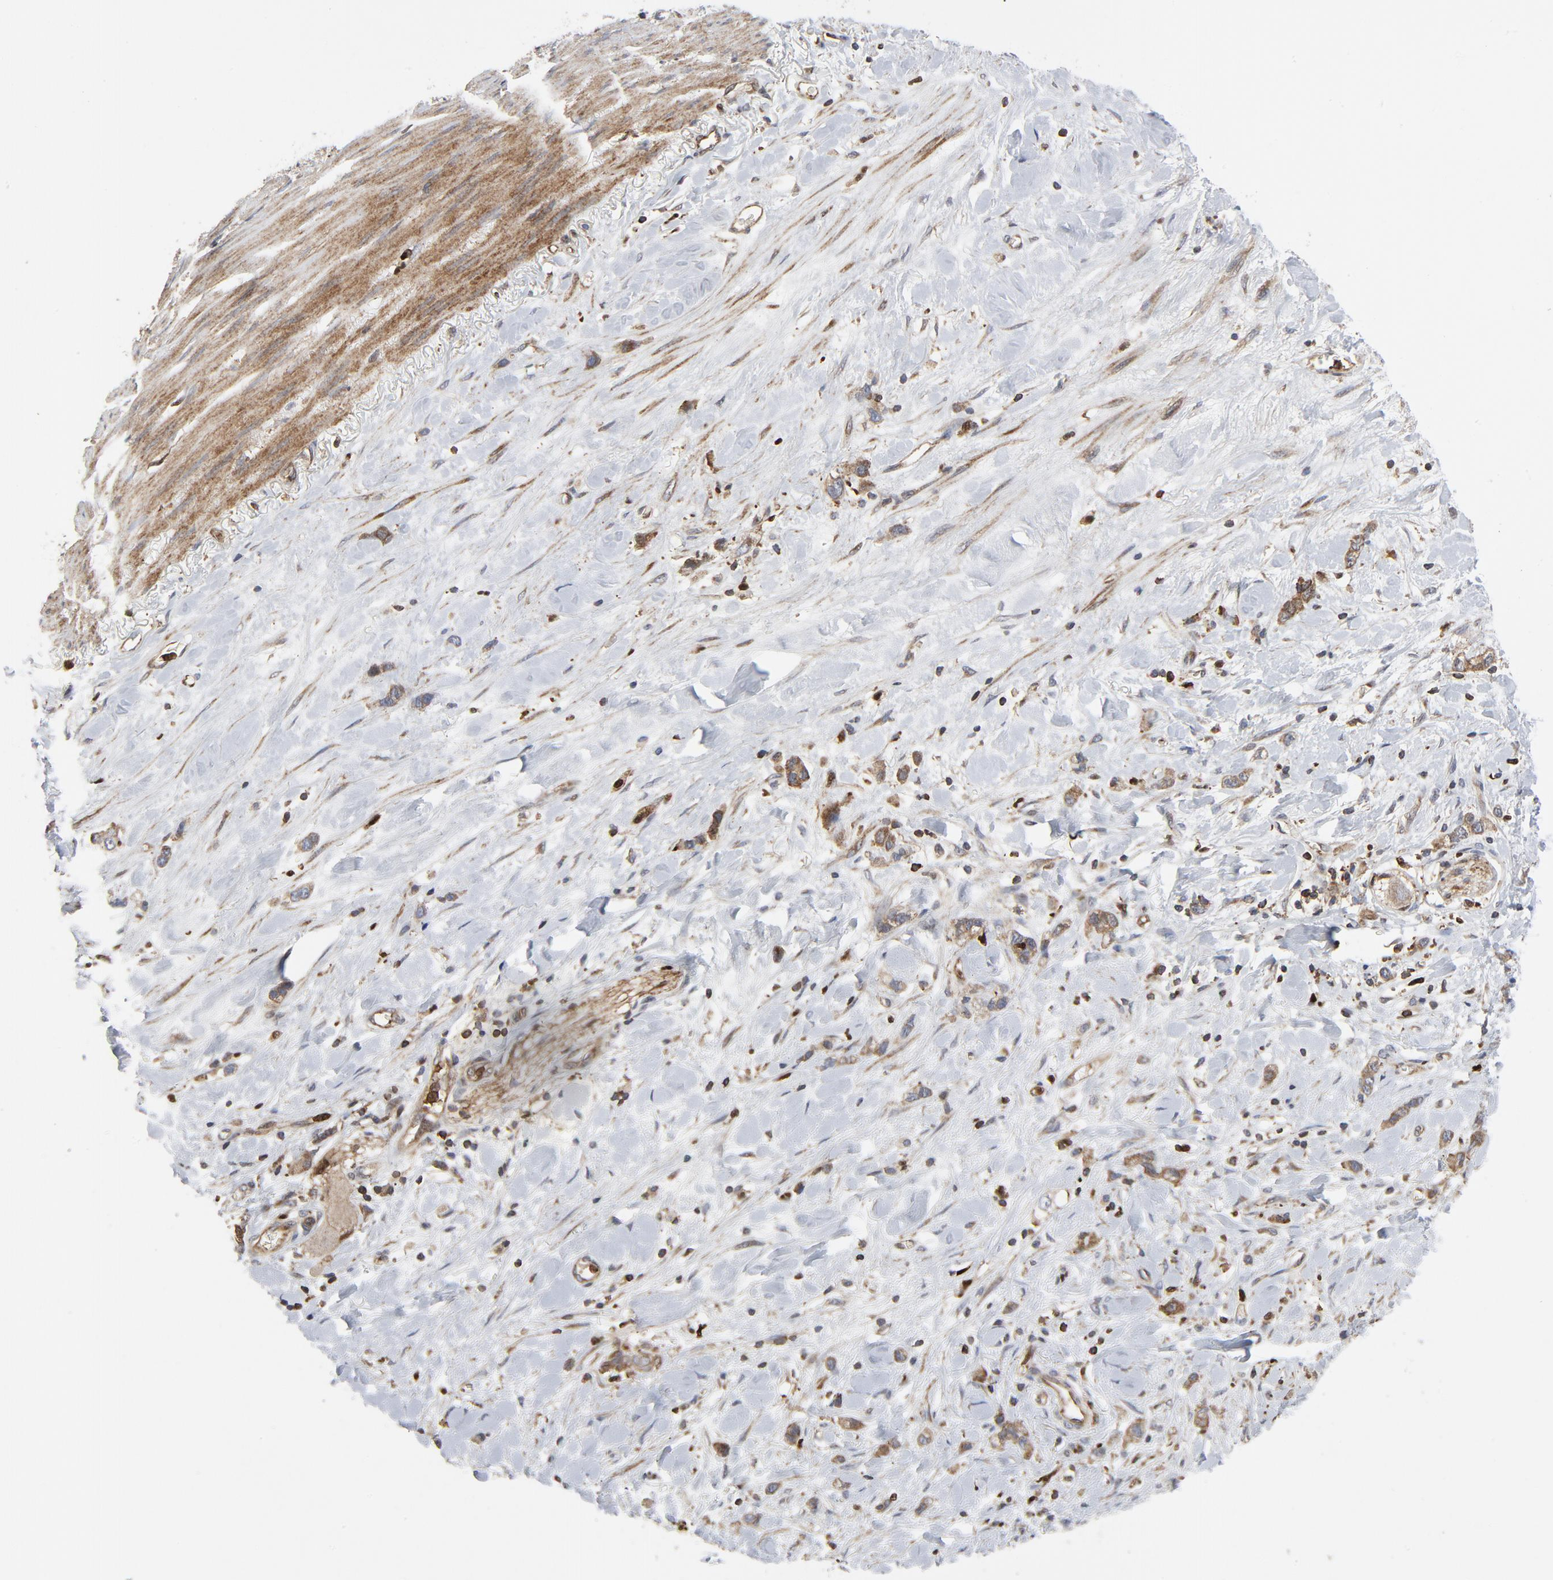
{"staining": {"intensity": "moderate", "quantity": ">75%", "location": "cytoplasmic/membranous"}, "tissue": "stomach cancer", "cell_type": "Tumor cells", "image_type": "cancer", "snomed": [{"axis": "morphology", "description": "Normal tissue, NOS"}, {"axis": "morphology", "description": "Adenocarcinoma, NOS"}, {"axis": "morphology", "description": "Adenocarcinoma, High grade"}, {"axis": "topography", "description": "Stomach, upper"}, {"axis": "topography", "description": "Stomach"}], "caption": "Immunohistochemical staining of stomach cancer demonstrates medium levels of moderate cytoplasmic/membranous expression in about >75% of tumor cells.", "gene": "YES1", "patient": {"sex": "female", "age": 65}}